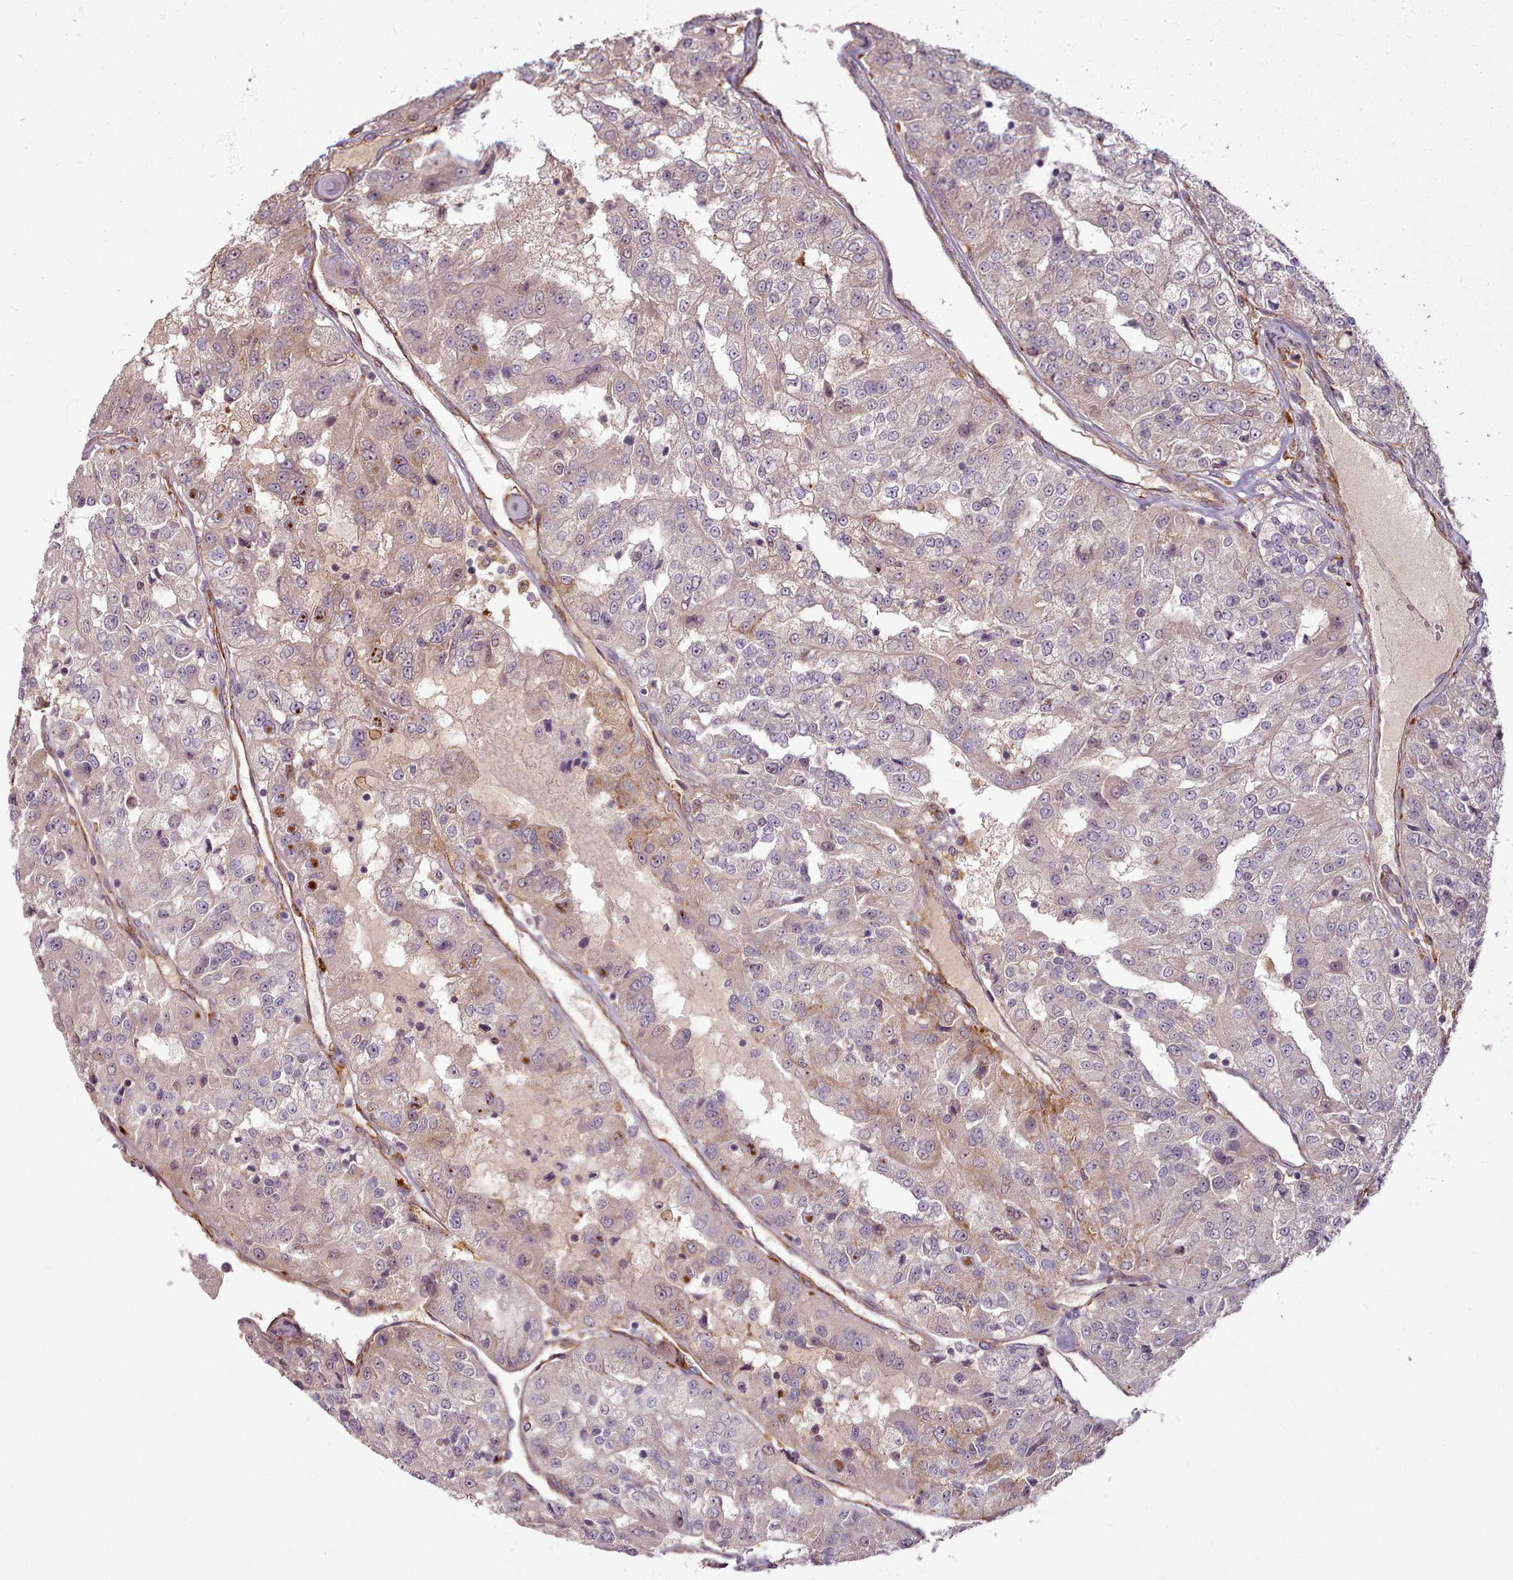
{"staining": {"intensity": "moderate", "quantity": "<25%", "location": "cytoplasmic/membranous"}, "tissue": "renal cancer", "cell_type": "Tumor cells", "image_type": "cancer", "snomed": [{"axis": "morphology", "description": "Adenocarcinoma, NOS"}, {"axis": "topography", "description": "Kidney"}], "caption": "Immunohistochemical staining of human renal cancer shows moderate cytoplasmic/membranous protein staining in about <25% of tumor cells.", "gene": "C1QTNF5", "patient": {"sex": "female", "age": 63}}